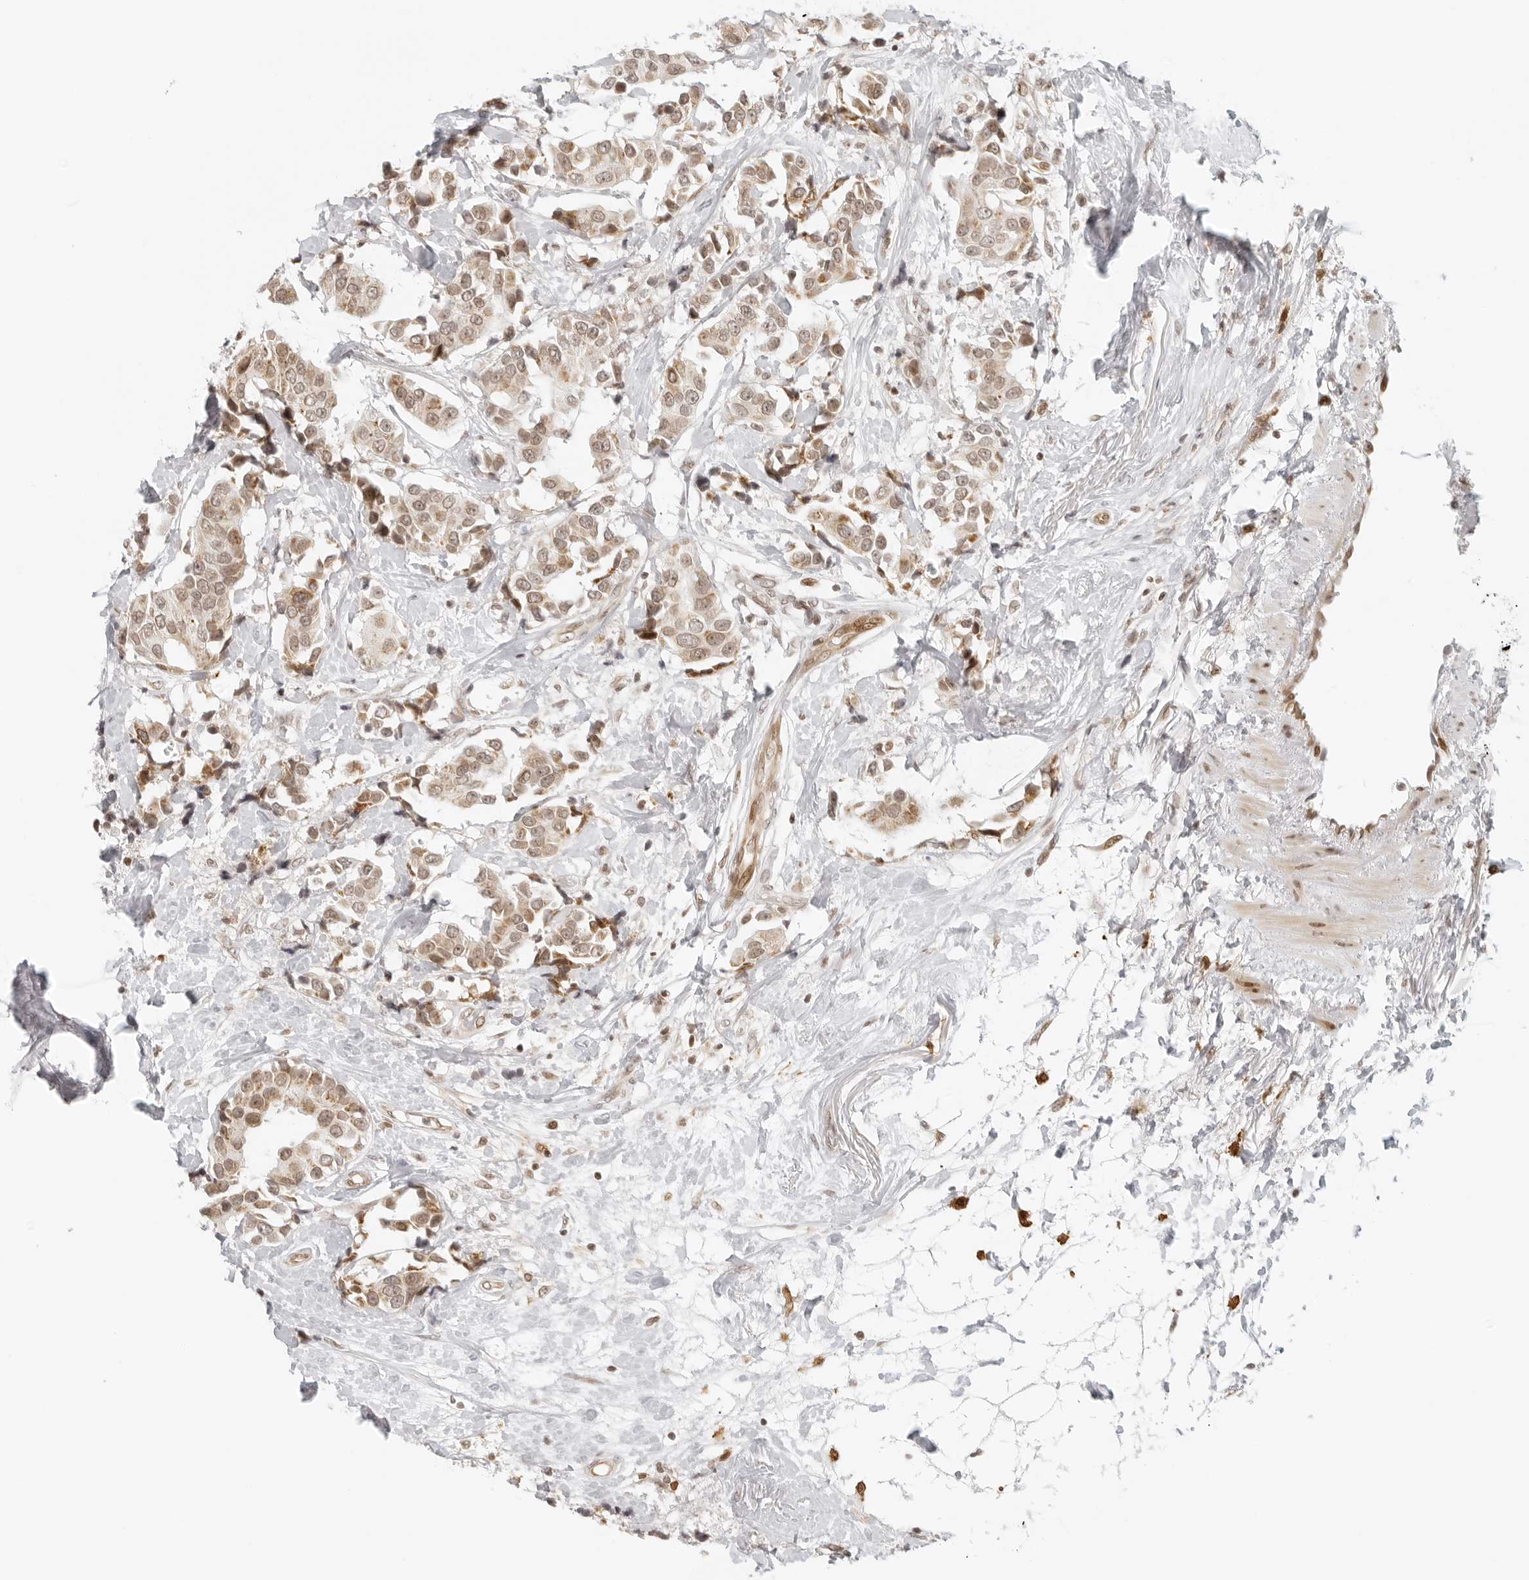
{"staining": {"intensity": "moderate", "quantity": ">75%", "location": "cytoplasmic/membranous,nuclear"}, "tissue": "breast cancer", "cell_type": "Tumor cells", "image_type": "cancer", "snomed": [{"axis": "morphology", "description": "Normal tissue, NOS"}, {"axis": "morphology", "description": "Duct carcinoma"}, {"axis": "topography", "description": "Breast"}], "caption": "Immunohistochemical staining of human intraductal carcinoma (breast) demonstrates medium levels of moderate cytoplasmic/membranous and nuclear protein staining in about >75% of tumor cells.", "gene": "ZNF407", "patient": {"sex": "female", "age": 39}}